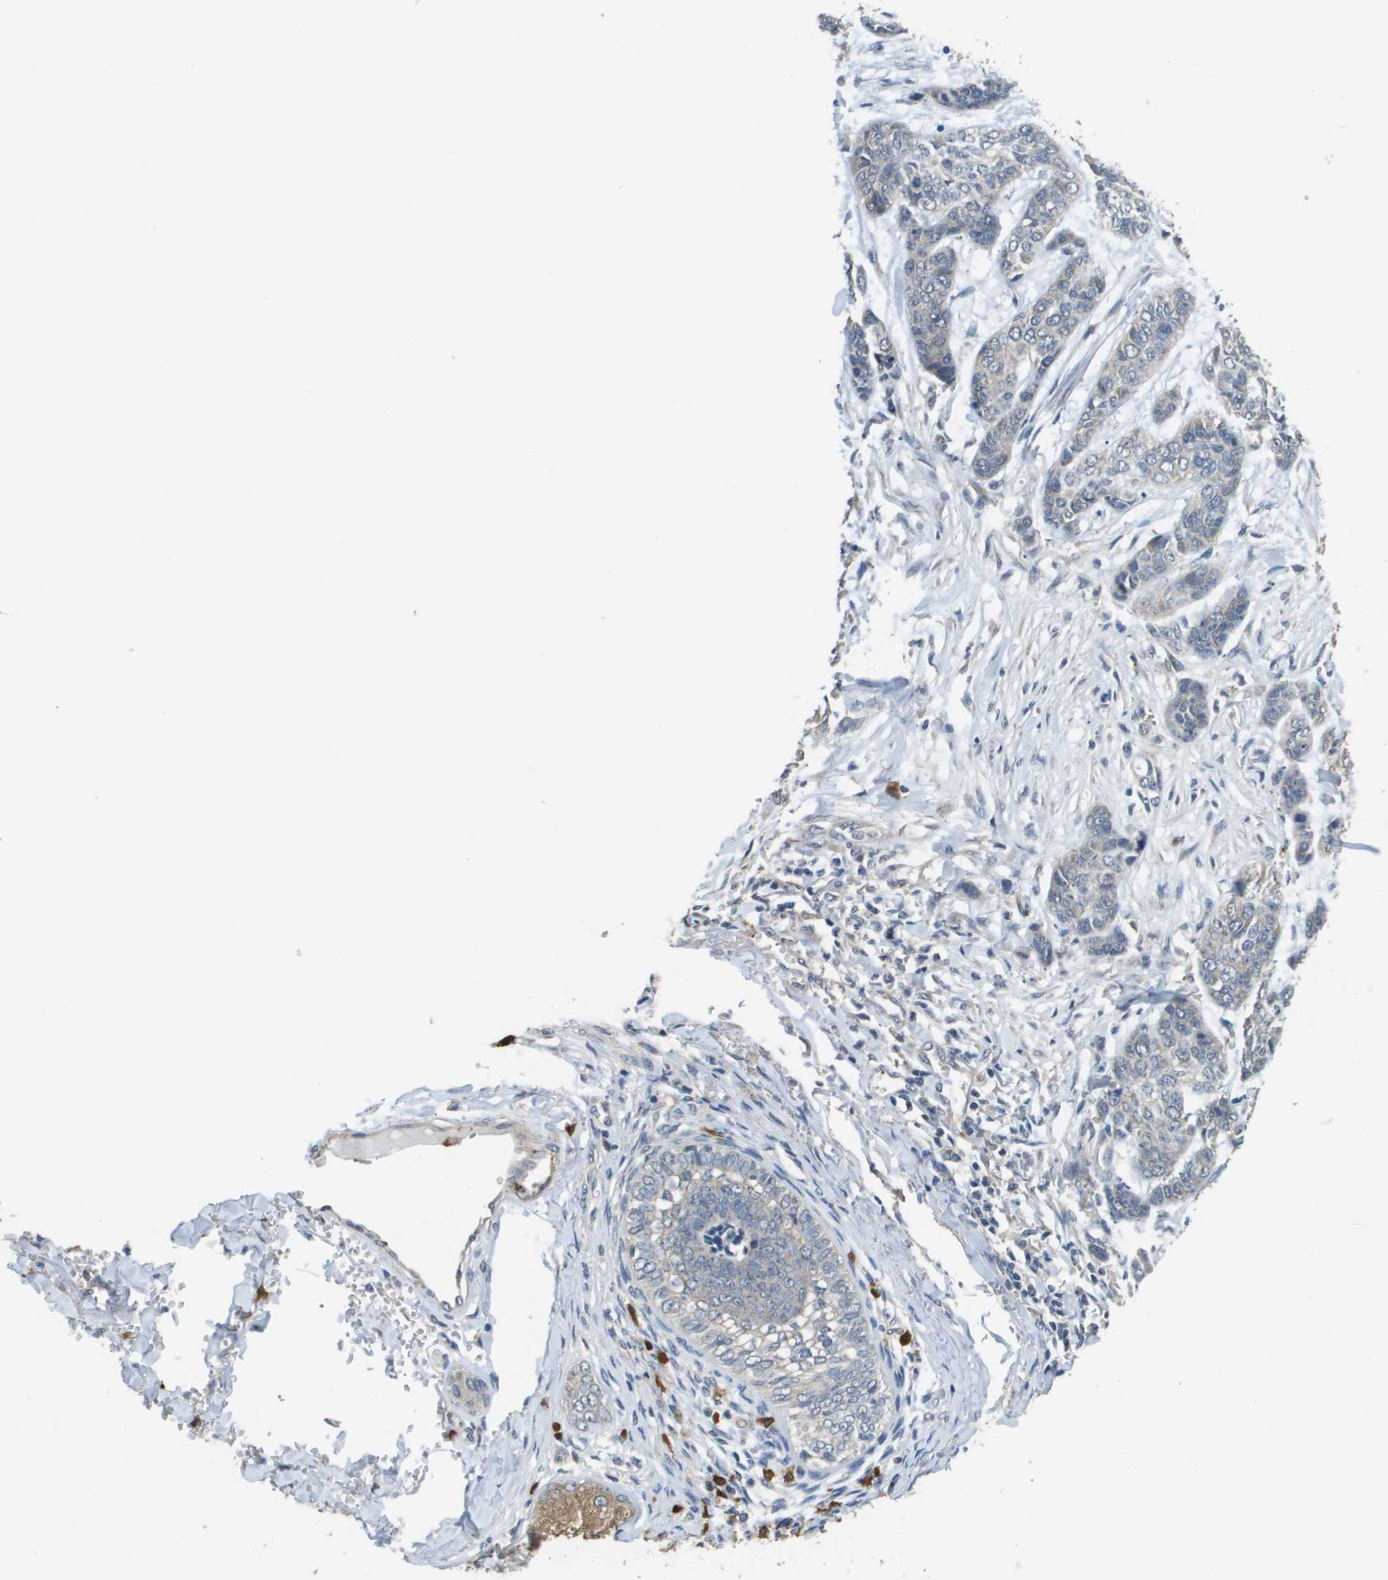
{"staining": {"intensity": "negative", "quantity": "none", "location": "none"}, "tissue": "skin cancer", "cell_type": "Tumor cells", "image_type": "cancer", "snomed": [{"axis": "morphology", "description": "Basal cell carcinoma"}, {"axis": "topography", "description": "Skin"}], "caption": "Histopathology image shows no protein staining in tumor cells of skin basal cell carcinoma tissue. The staining was performed using DAB (3,3'-diaminobenzidine) to visualize the protein expression in brown, while the nuclei were stained in blue with hematoxylin (Magnification: 20x).", "gene": "RAB27B", "patient": {"sex": "female", "age": 64}}